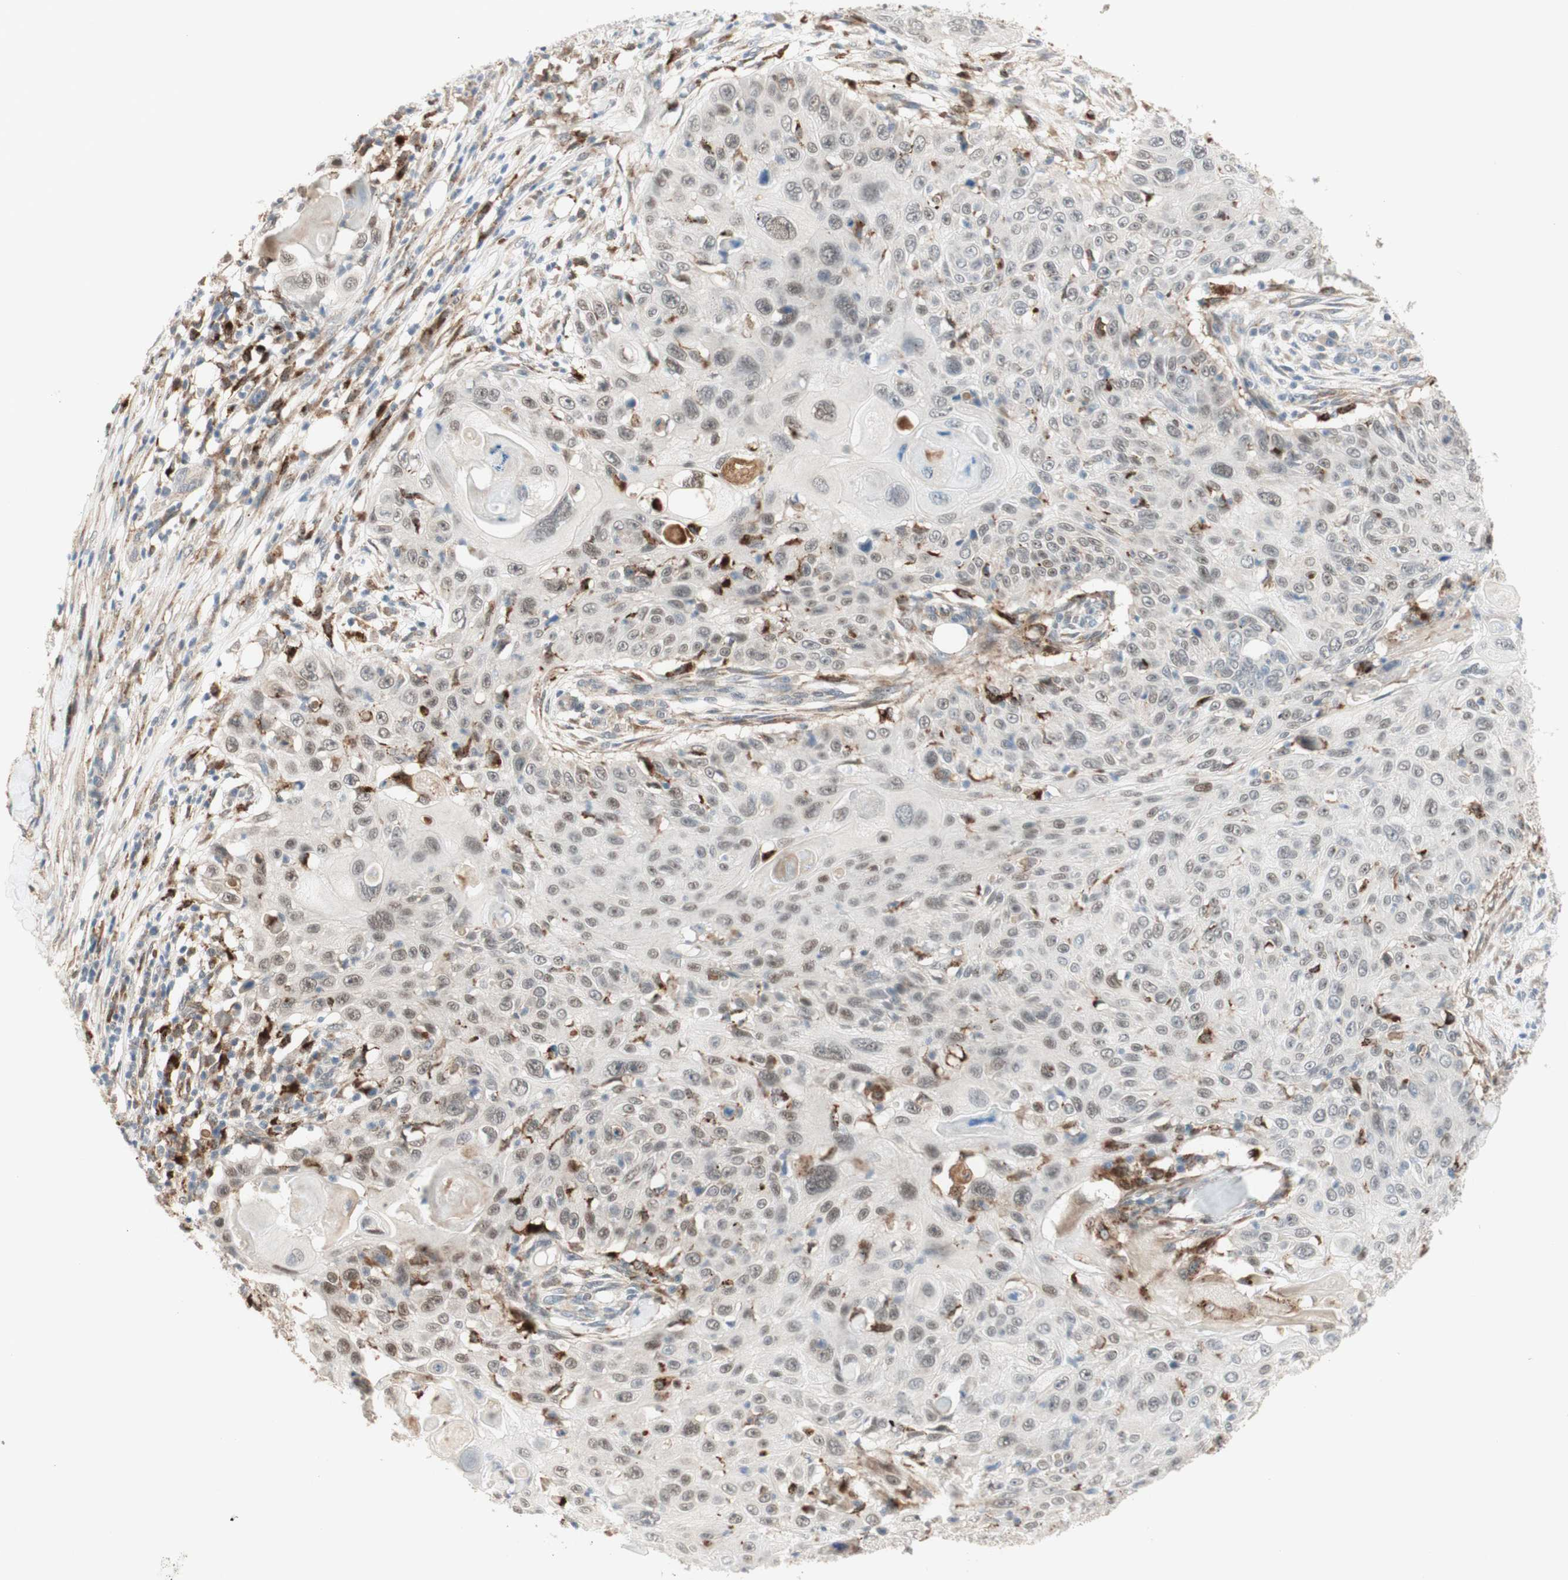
{"staining": {"intensity": "moderate", "quantity": "<25%", "location": "nuclear"}, "tissue": "skin cancer", "cell_type": "Tumor cells", "image_type": "cancer", "snomed": [{"axis": "morphology", "description": "Squamous cell carcinoma, NOS"}, {"axis": "topography", "description": "Skin"}], "caption": "Skin squamous cell carcinoma tissue demonstrates moderate nuclear staining in approximately <25% of tumor cells, visualized by immunohistochemistry.", "gene": "GAPT", "patient": {"sex": "male", "age": 86}}